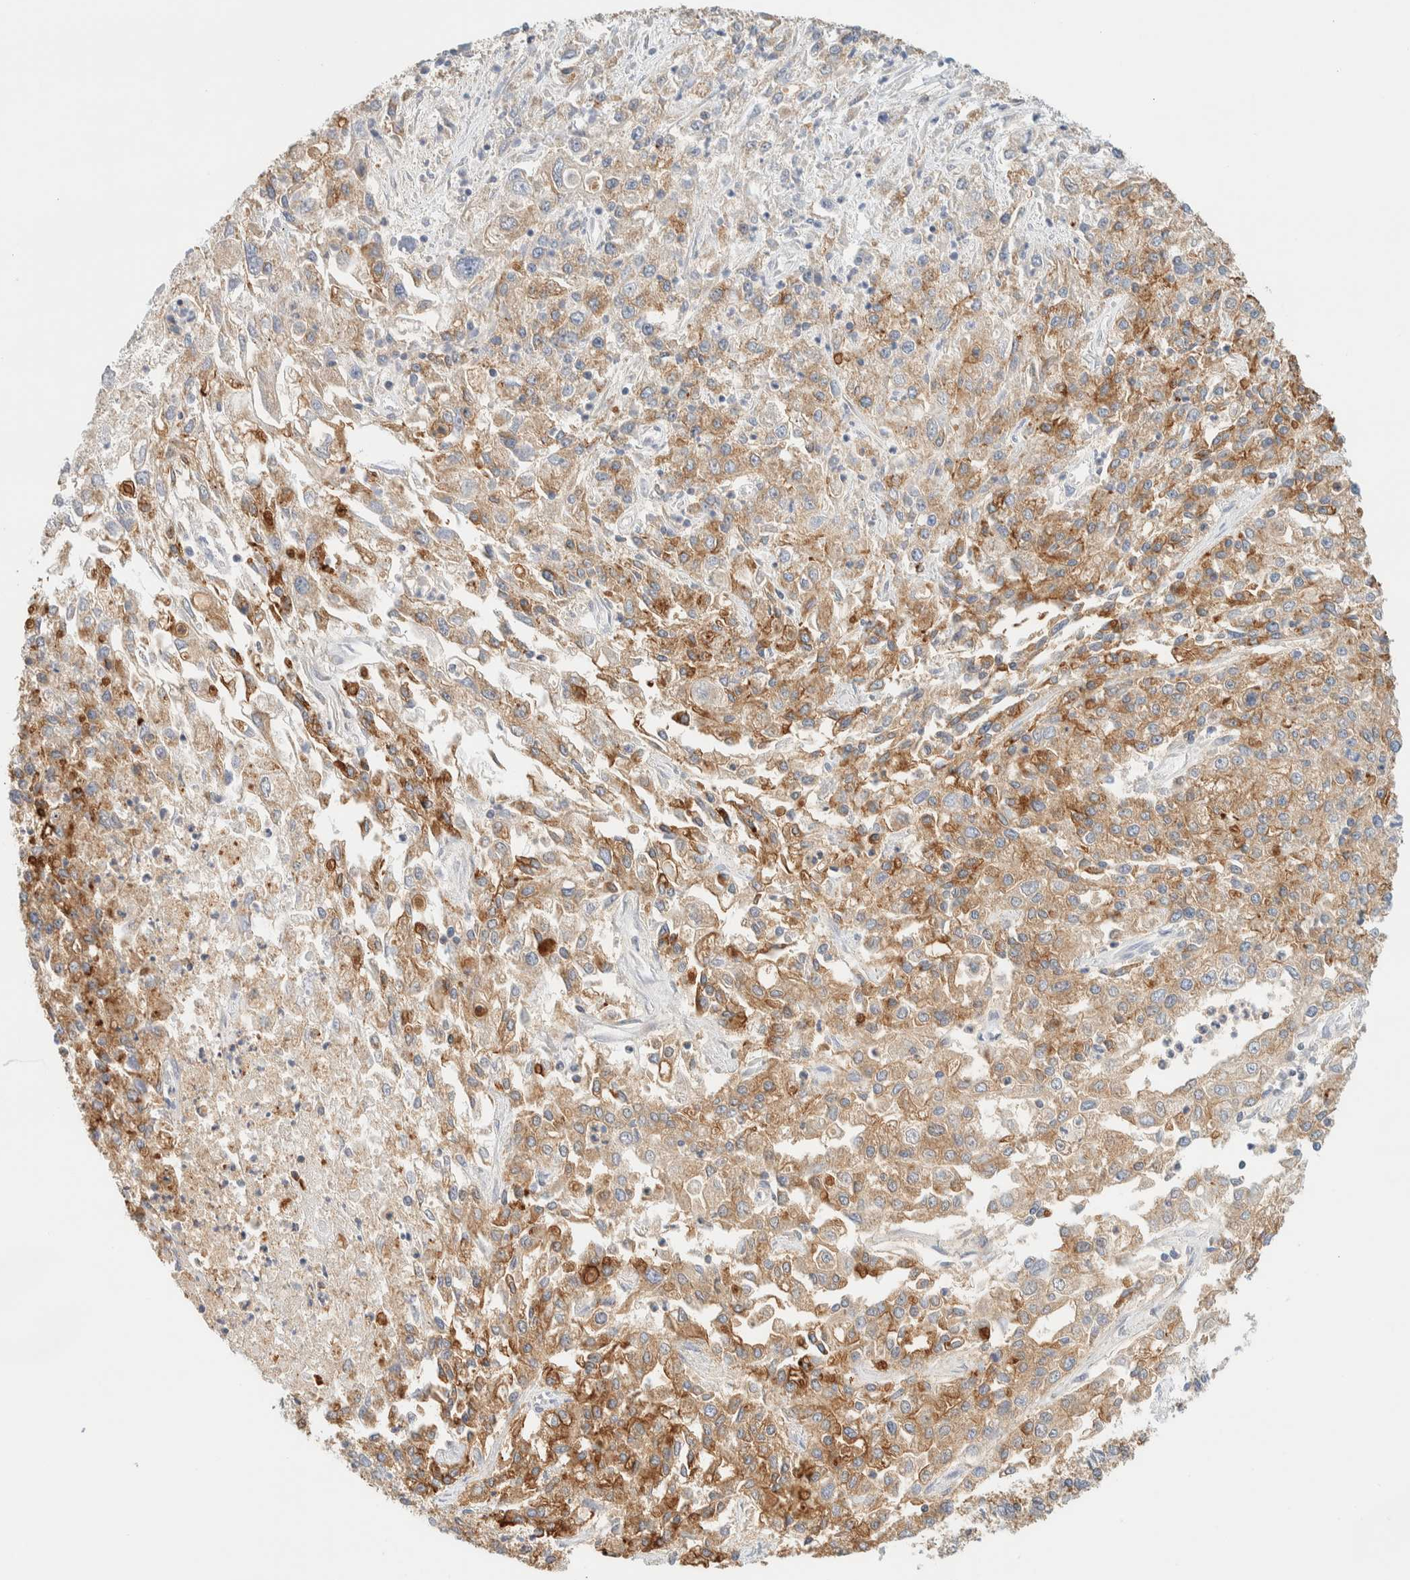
{"staining": {"intensity": "moderate", "quantity": ">75%", "location": "cytoplasmic/membranous"}, "tissue": "endometrial cancer", "cell_type": "Tumor cells", "image_type": "cancer", "snomed": [{"axis": "morphology", "description": "Adenocarcinoma, NOS"}, {"axis": "topography", "description": "Endometrium"}], "caption": "Protein staining by immunohistochemistry reveals moderate cytoplasmic/membranous positivity in about >75% of tumor cells in endometrial cancer. The staining was performed using DAB, with brown indicating positive protein expression. Nuclei are stained blue with hematoxylin.", "gene": "TBC1D8B", "patient": {"sex": "female", "age": 49}}